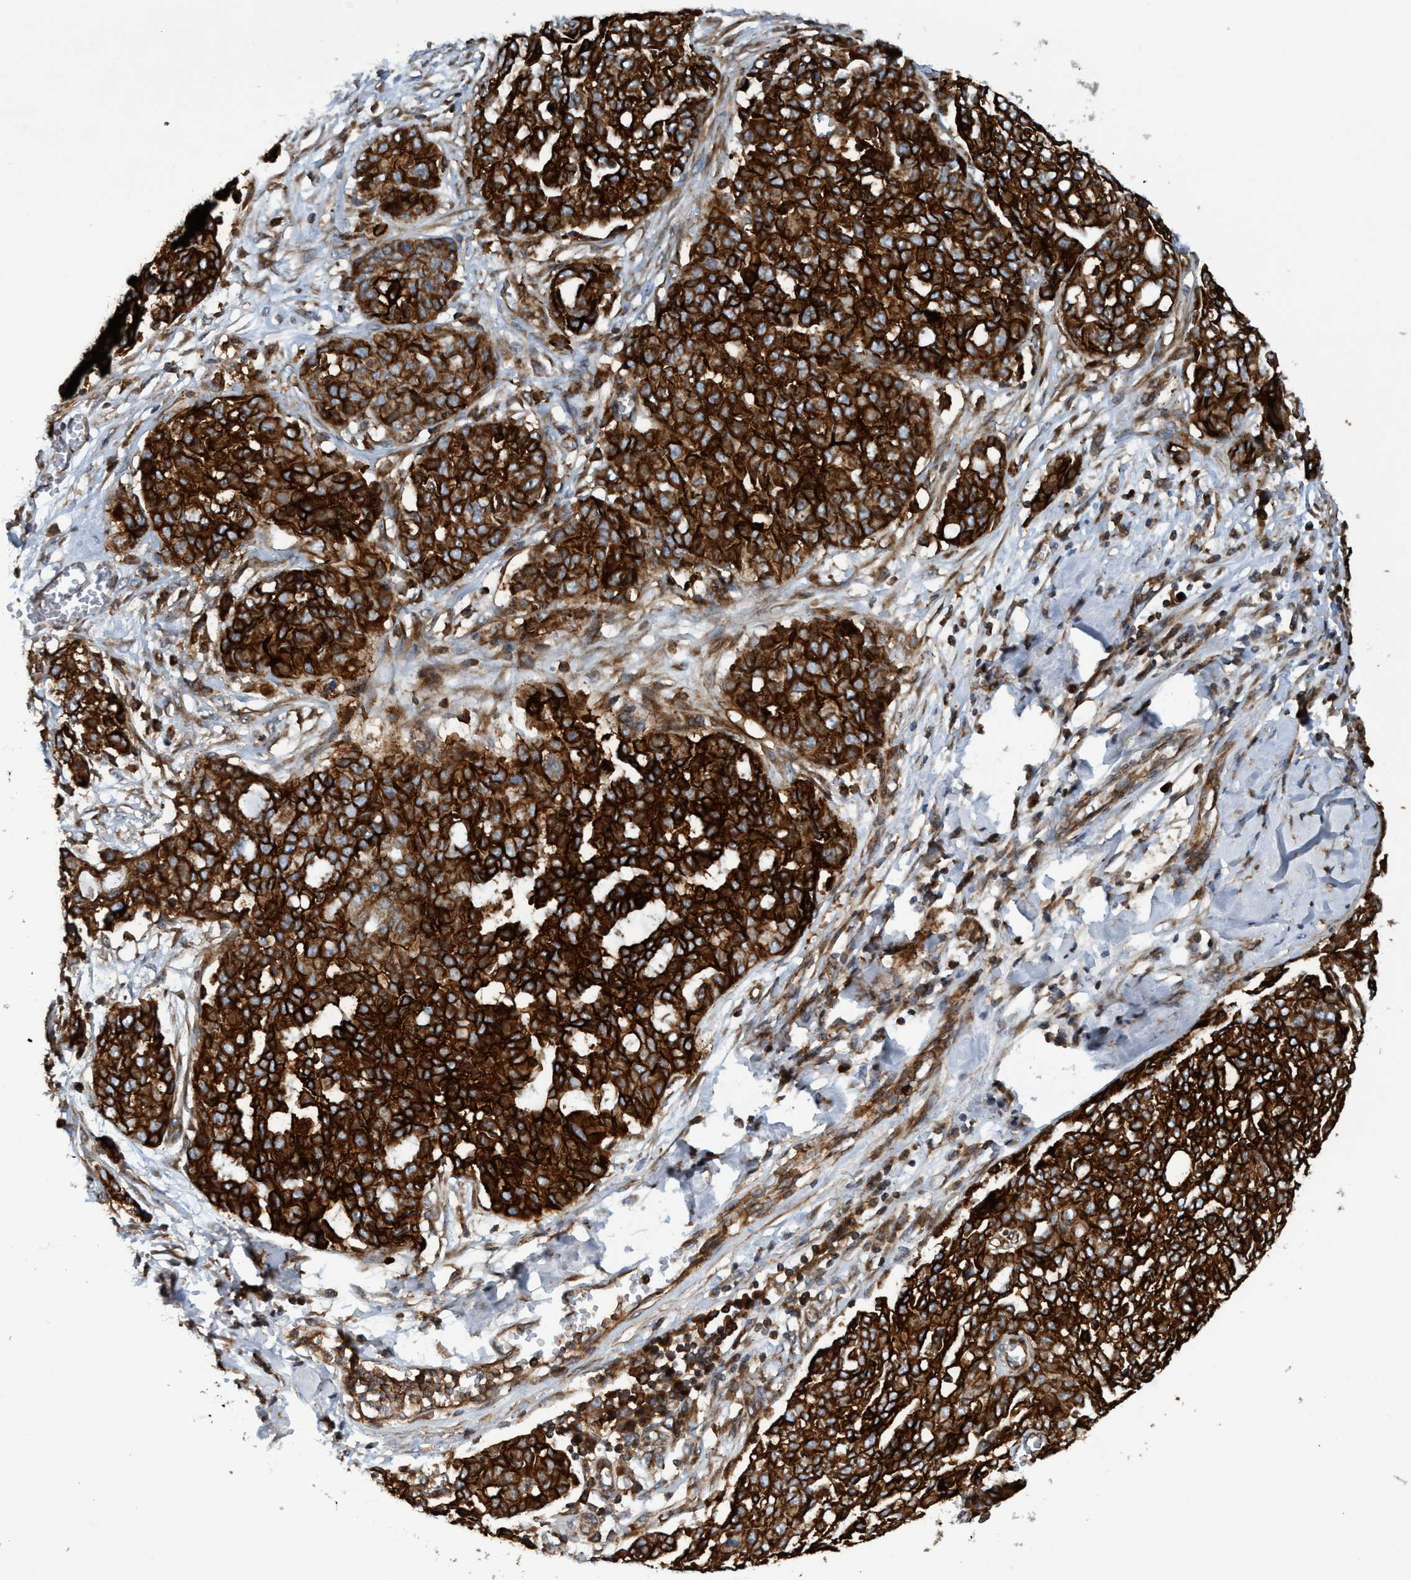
{"staining": {"intensity": "strong", "quantity": ">75%", "location": "cytoplasmic/membranous"}, "tissue": "ovarian cancer", "cell_type": "Tumor cells", "image_type": "cancer", "snomed": [{"axis": "morphology", "description": "Cystadenocarcinoma, serous, NOS"}, {"axis": "topography", "description": "Soft tissue"}, {"axis": "topography", "description": "Ovary"}], "caption": "Ovarian serous cystadenocarcinoma stained with DAB immunohistochemistry shows high levels of strong cytoplasmic/membranous staining in about >75% of tumor cells. (Brightfield microscopy of DAB IHC at high magnification).", "gene": "SLC16A3", "patient": {"sex": "female", "age": 57}}